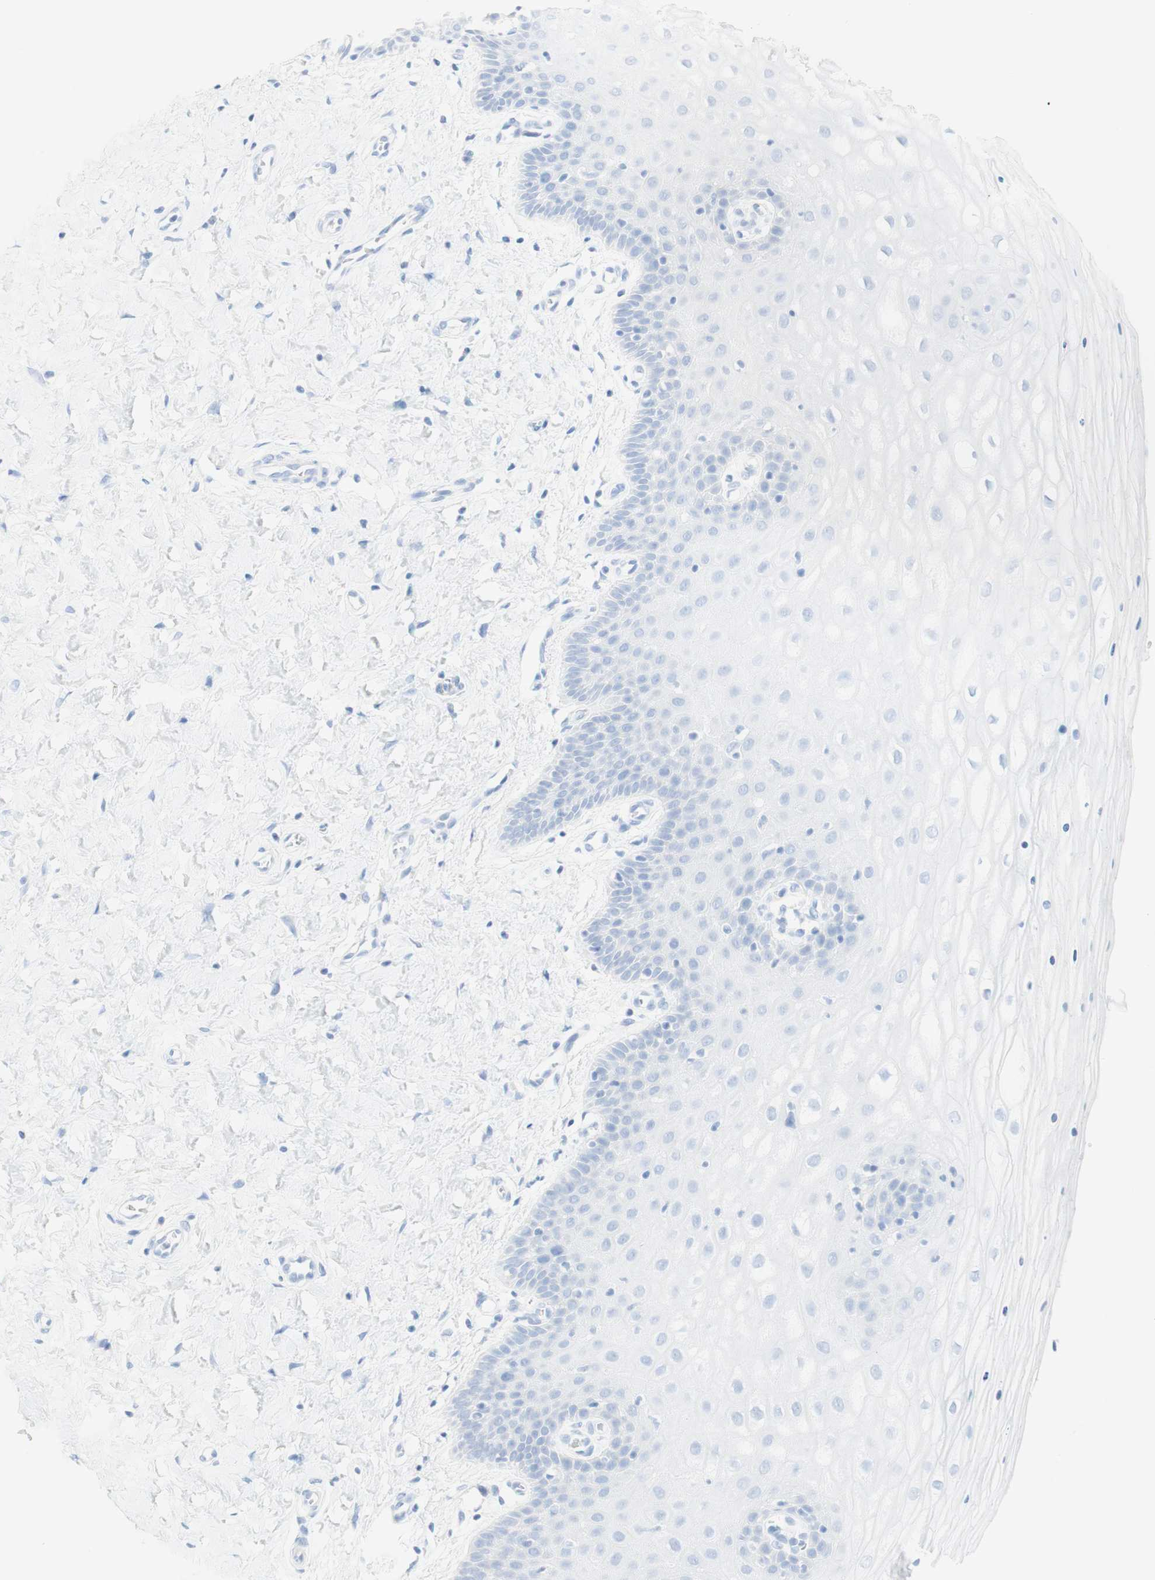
{"staining": {"intensity": "negative", "quantity": "none", "location": "none"}, "tissue": "cervix", "cell_type": "Glandular cells", "image_type": "normal", "snomed": [{"axis": "morphology", "description": "Normal tissue, NOS"}, {"axis": "topography", "description": "Cervix"}], "caption": "Cervix stained for a protein using immunohistochemistry shows no expression glandular cells.", "gene": "TPO", "patient": {"sex": "female", "age": 55}}